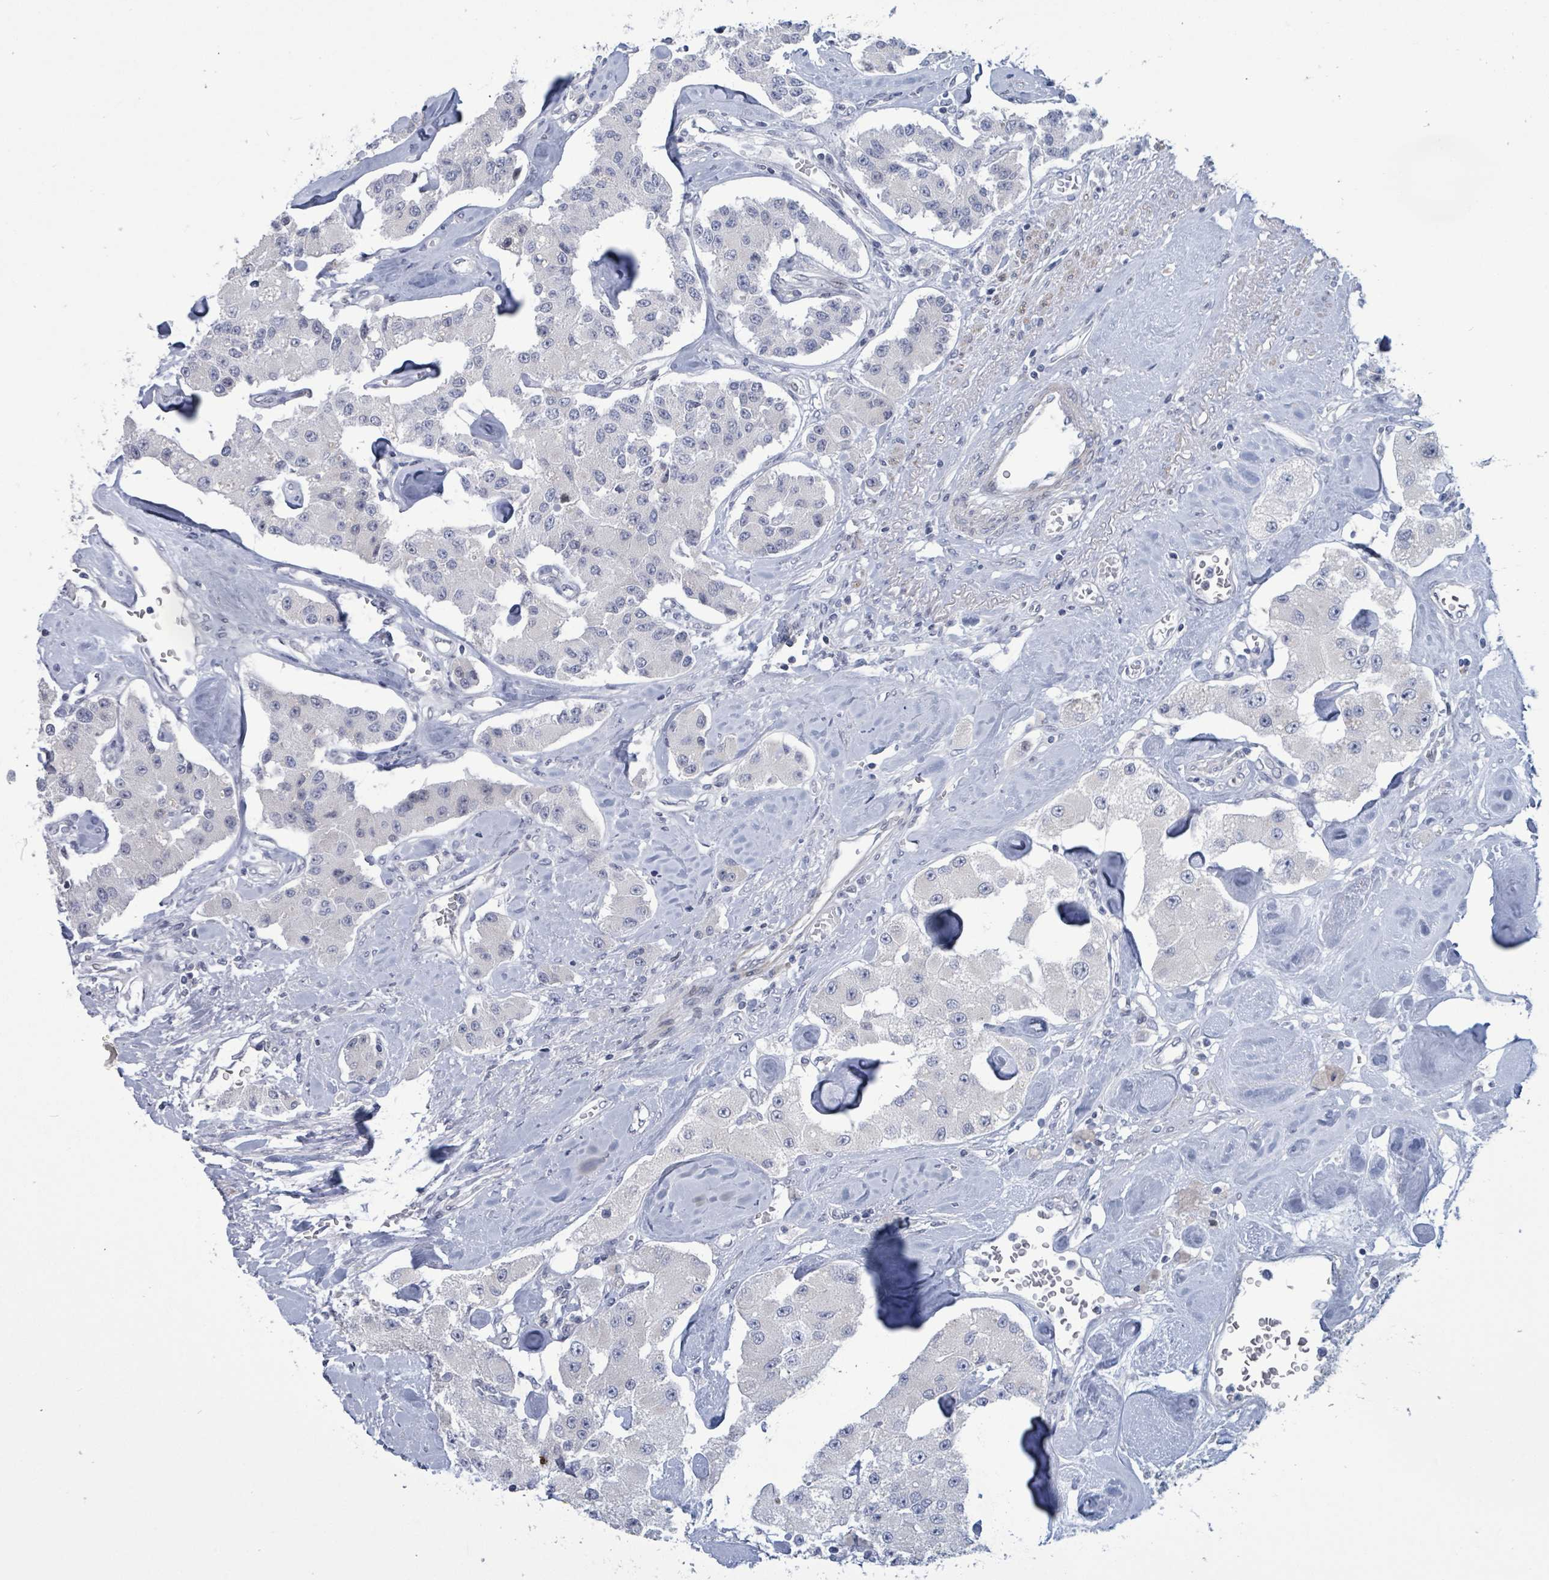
{"staining": {"intensity": "negative", "quantity": "none", "location": "none"}, "tissue": "carcinoid", "cell_type": "Tumor cells", "image_type": "cancer", "snomed": [{"axis": "morphology", "description": "Carcinoid, malignant, NOS"}, {"axis": "topography", "description": "Pancreas"}], "caption": "This is an IHC histopathology image of human carcinoid (malignant). There is no positivity in tumor cells.", "gene": "NTN3", "patient": {"sex": "male", "age": 41}}